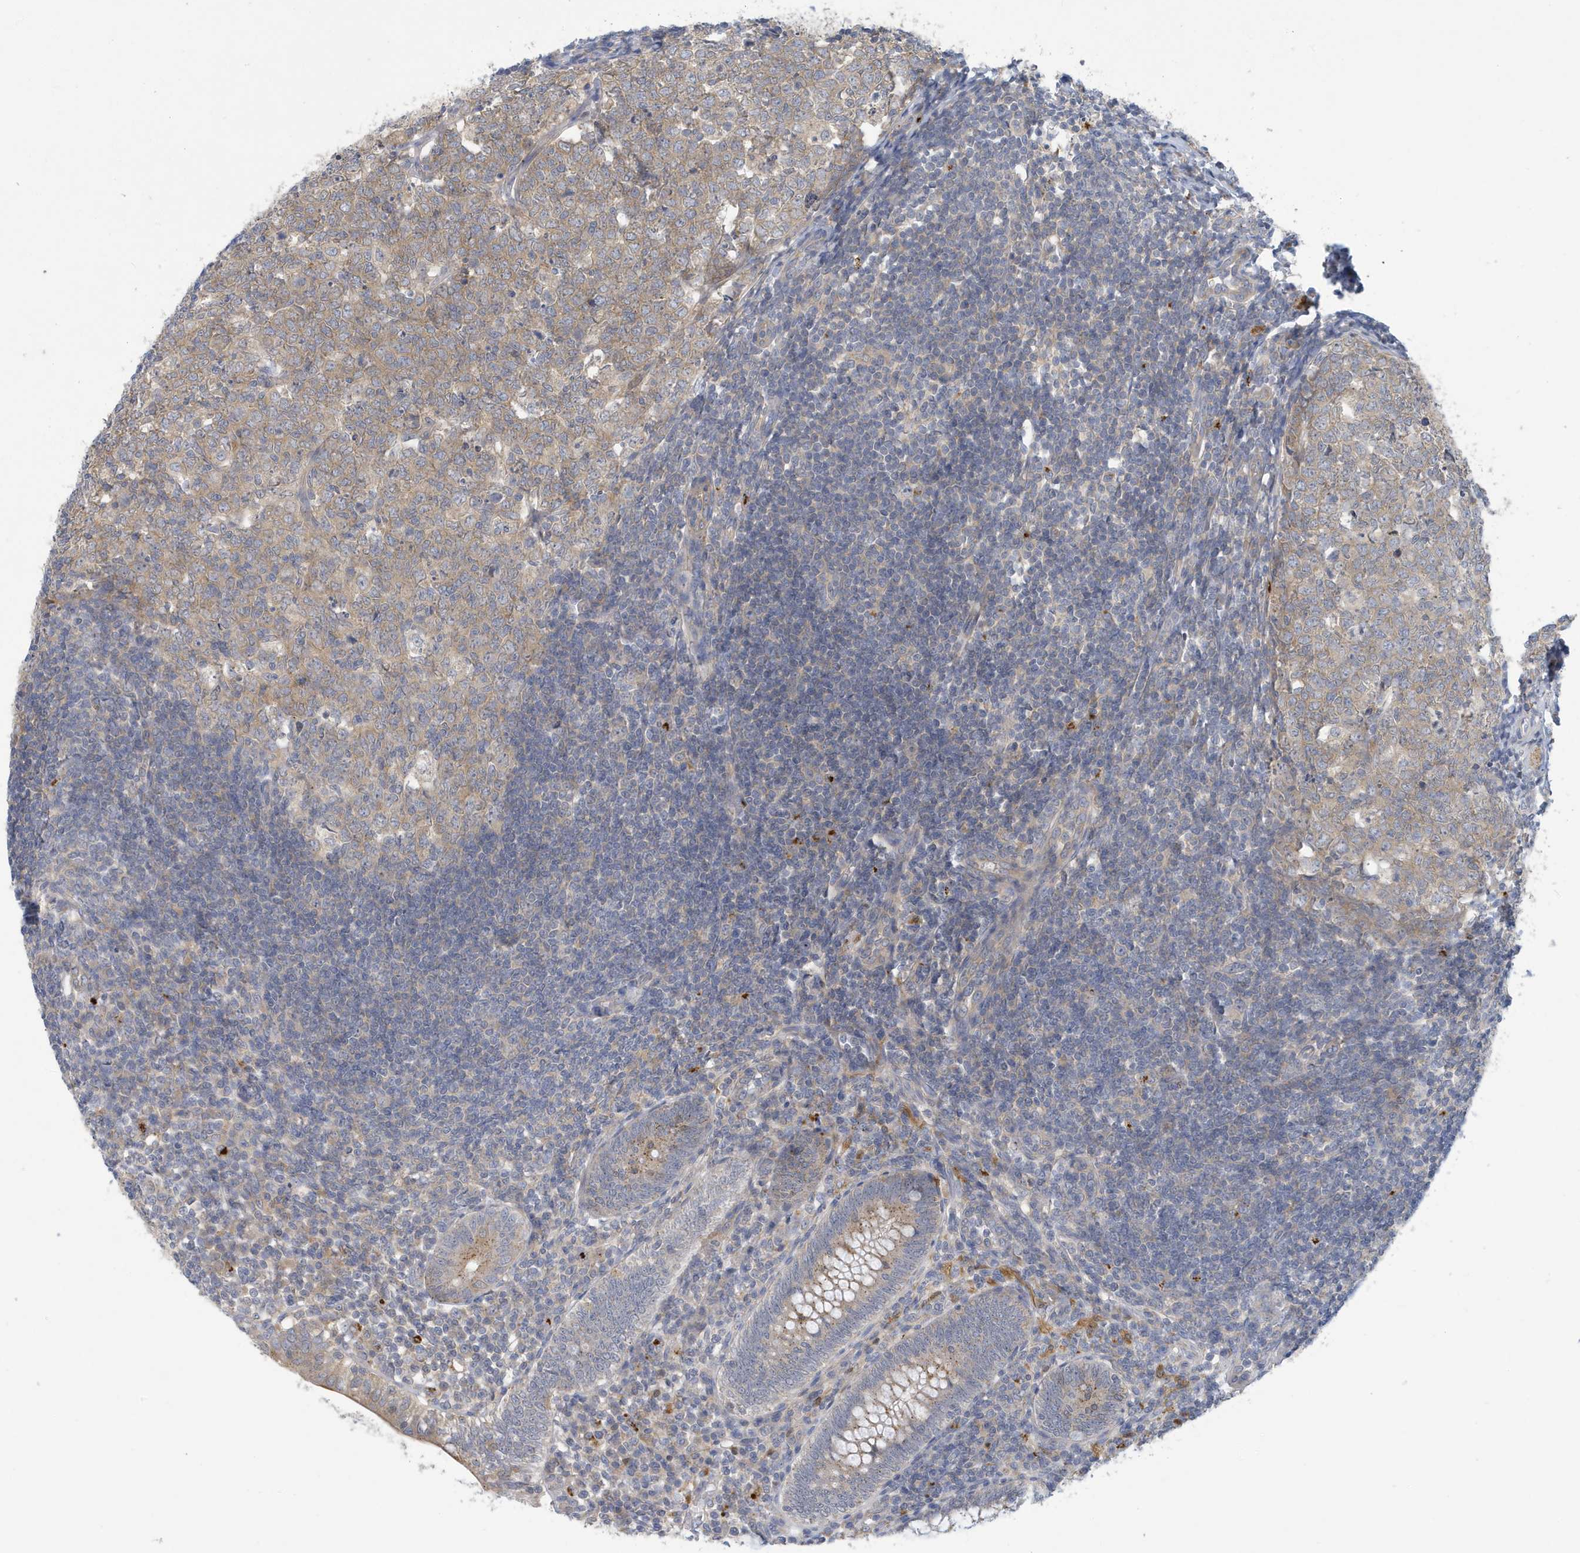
{"staining": {"intensity": "moderate", "quantity": ">75%", "location": "cytoplasmic/membranous"}, "tissue": "appendix", "cell_type": "Glandular cells", "image_type": "normal", "snomed": [{"axis": "morphology", "description": "Normal tissue, NOS"}, {"axis": "topography", "description": "Appendix"}], "caption": "About >75% of glandular cells in normal appendix show moderate cytoplasmic/membranous protein positivity as visualized by brown immunohistochemical staining.", "gene": "VTA1", "patient": {"sex": "male", "age": 14}}